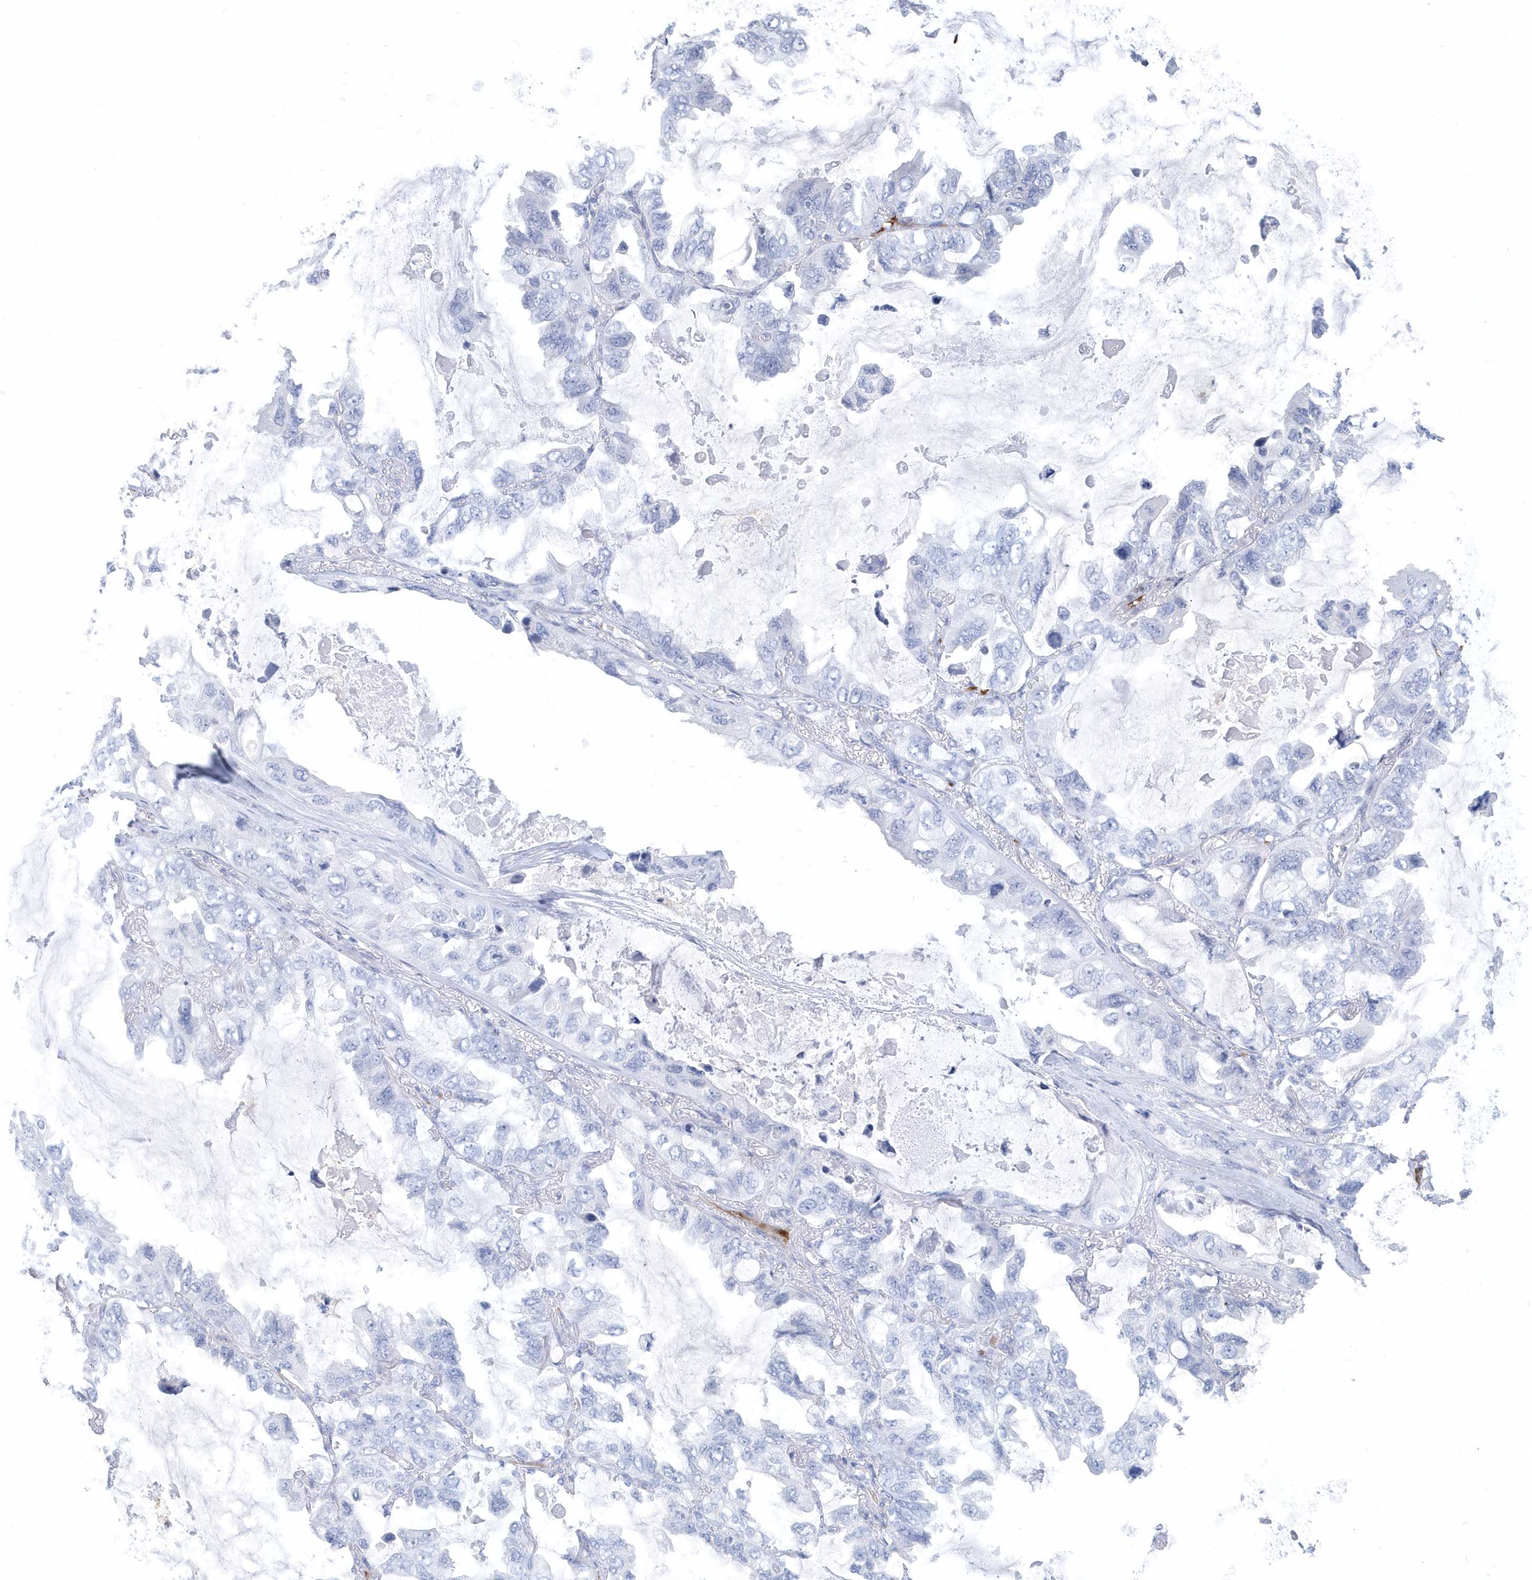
{"staining": {"intensity": "negative", "quantity": "none", "location": "none"}, "tissue": "lung cancer", "cell_type": "Tumor cells", "image_type": "cancer", "snomed": [{"axis": "morphology", "description": "Squamous cell carcinoma, NOS"}, {"axis": "topography", "description": "Lung"}], "caption": "The histopathology image shows no staining of tumor cells in lung cancer.", "gene": "HBA2", "patient": {"sex": "female", "age": 73}}